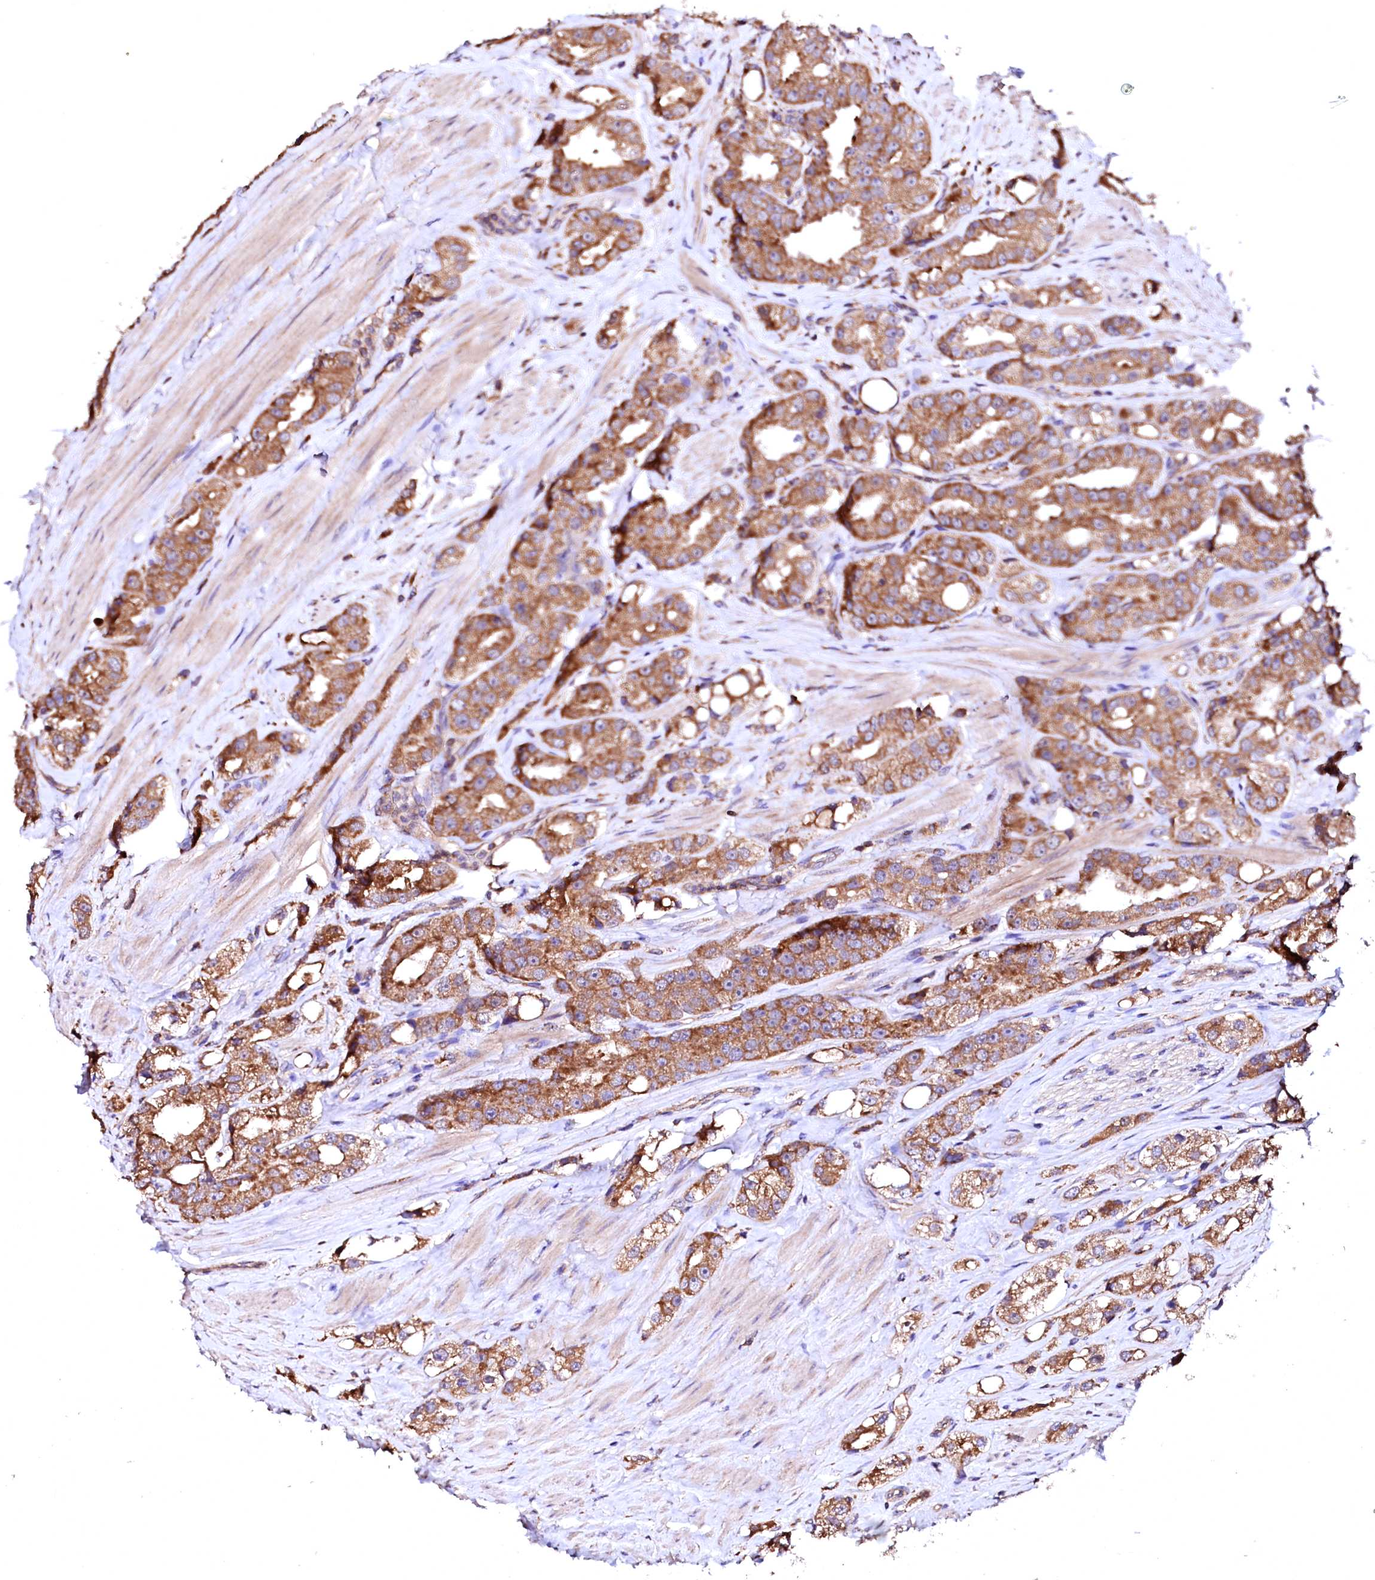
{"staining": {"intensity": "moderate", "quantity": ">75%", "location": "cytoplasmic/membranous"}, "tissue": "prostate cancer", "cell_type": "Tumor cells", "image_type": "cancer", "snomed": [{"axis": "morphology", "description": "Adenocarcinoma, NOS"}, {"axis": "topography", "description": "Prostate"}], "caption": "A micrograph of prostate cancer (adenocarcinoma) stained for a protein exhibits moderate cytoplasmic/membranous brown staining in tumor cells.", "gene": "ST3GAL1", "patient": {"sex": "male", "age": 79}}